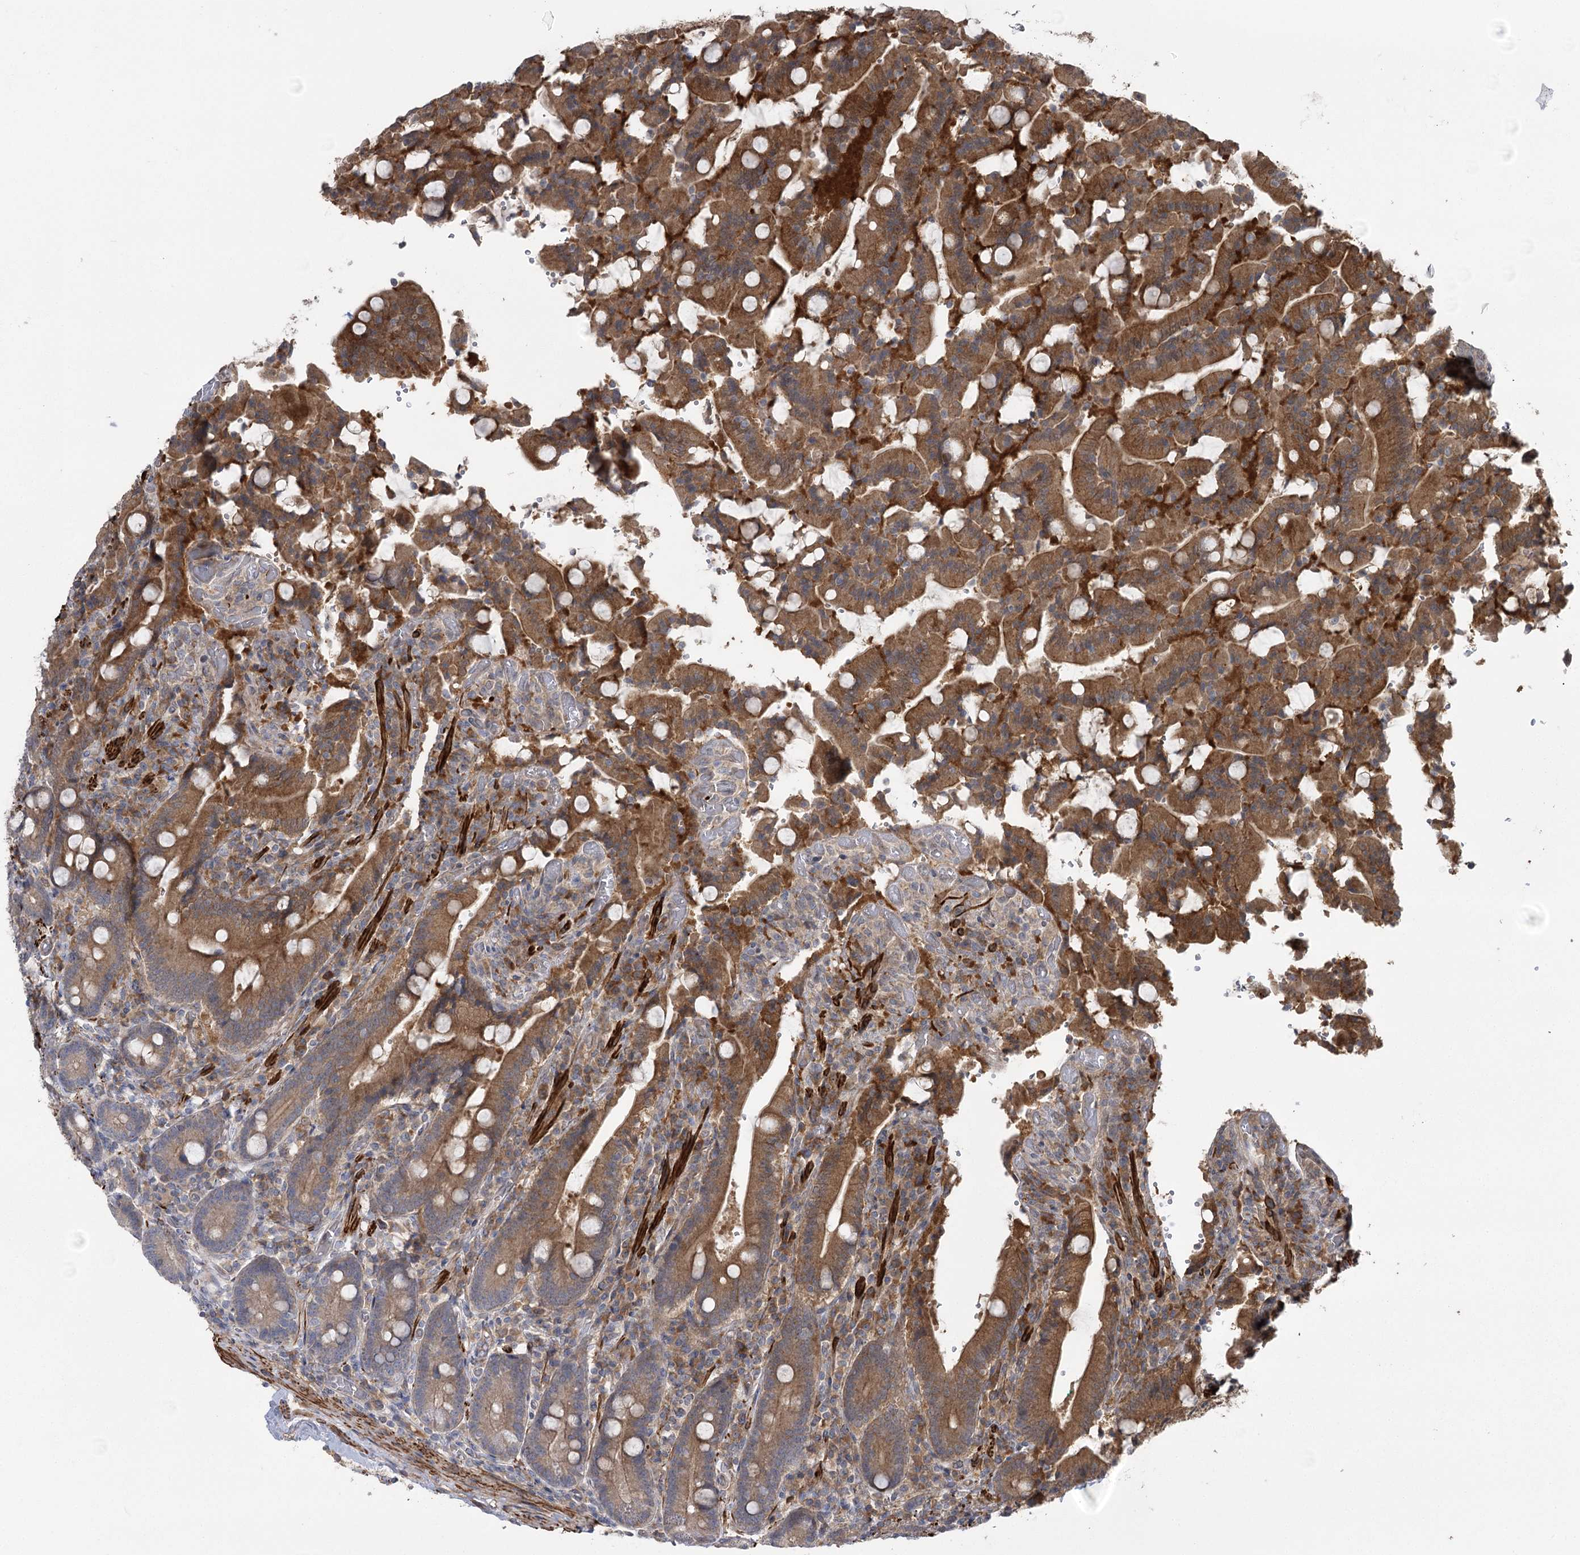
{"staining": {"intensity": "strong", "quantity": ">75%", "location": "cytoplasmic/membranous"}, "tissue": "duodenum", "cell_type": "Glandular cells", "image_type": "normal", "snomed": [{"axis": "morphology", "description": "Normal tissue, NOS"}, {"axis": "topography", "description": "Duodenum"}], "caption": "A photomicrograph of human duodenum stained for a protein shows strong cytoplasmic/membranous brown staining in glandular cells. Immunohistochemistry stains the protein of interest in brown and the nuclei are stained blue.", "gene": "KCNN2", "patient": {"sex": "female", "age": 62}}